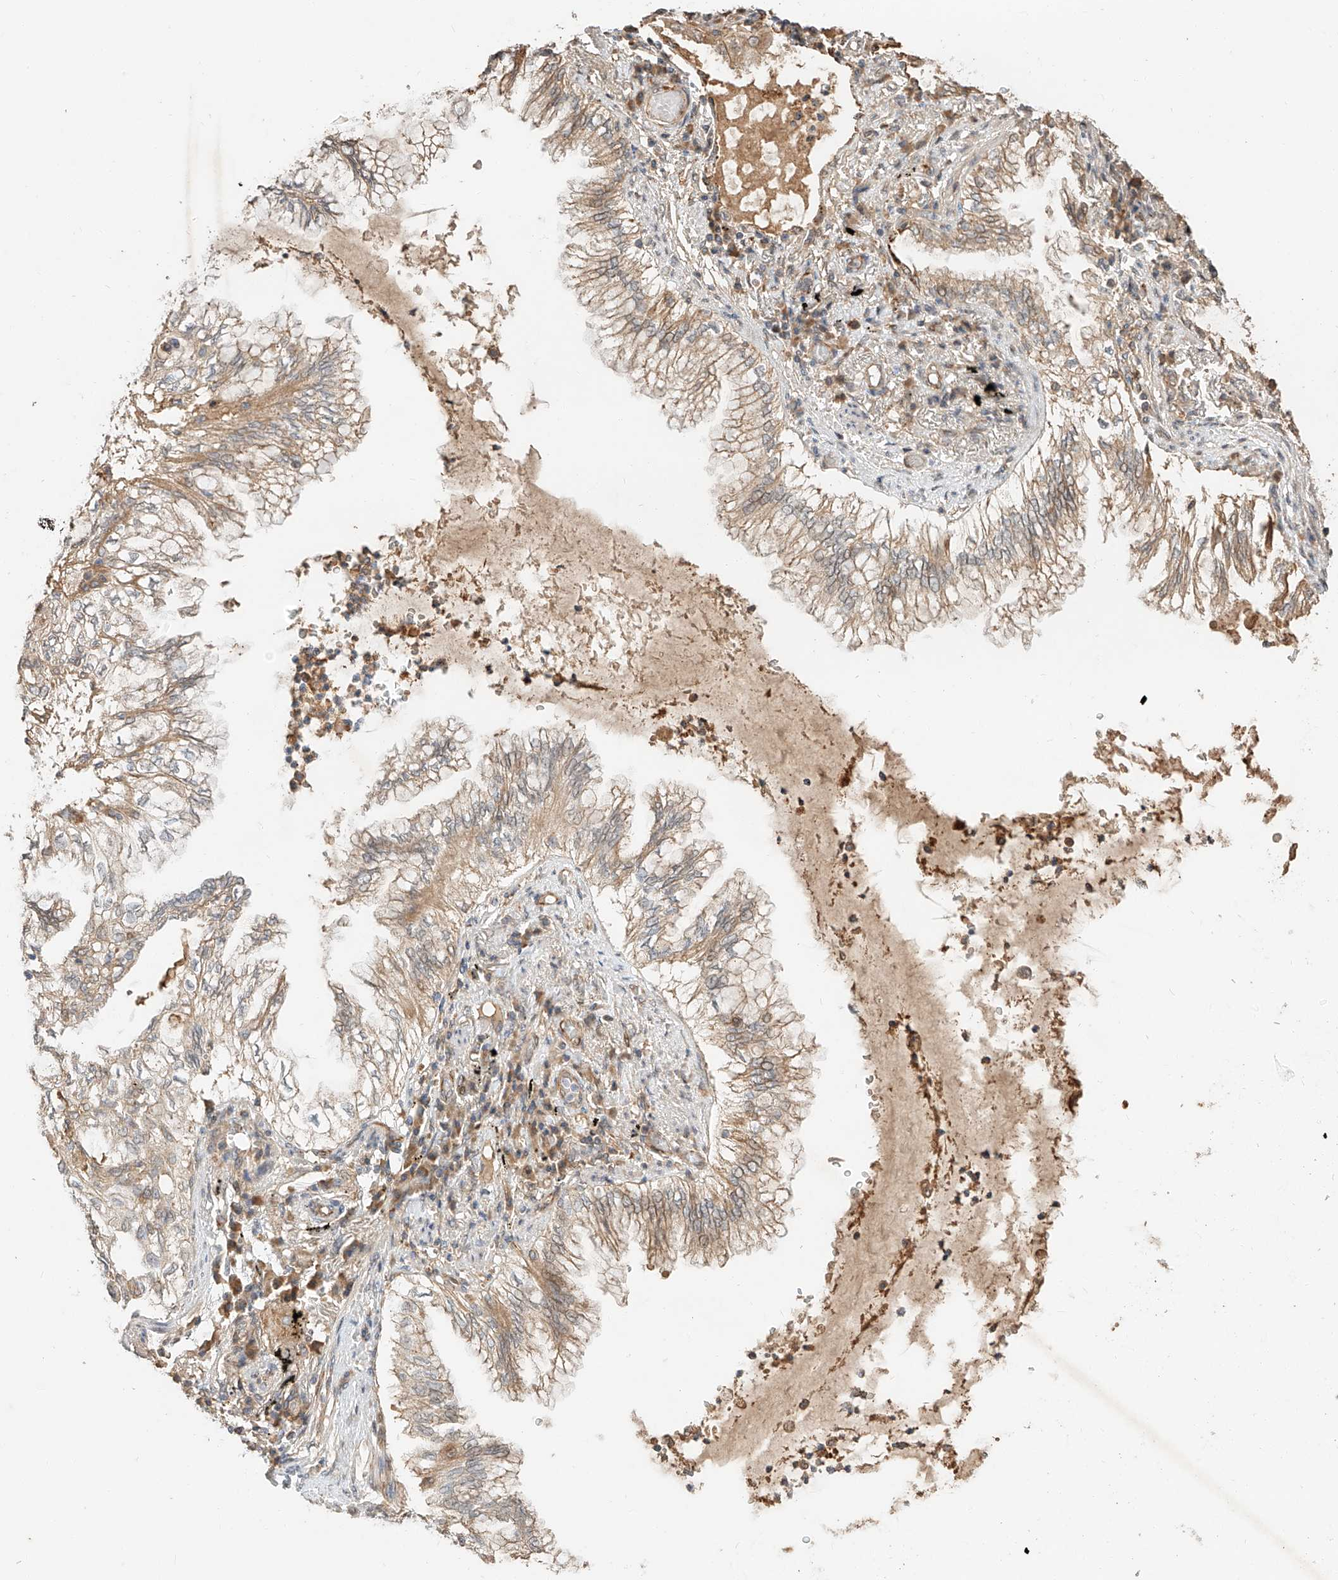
{"staining": {"intensity": "weak", "quantity": "25%-75%", "location": "cytoplasmic/membranous"}, "tissue": "lung cancer", "cell_type": "Tumor cells", "image_type": "cancer", "snomed": [{"axis": "morphology", "description": "Adenocarcinoma, NOS"}, {"axis": "topography", "description": "Lung"}], "caption": "Weak cytoplasmic/membranous expression for a protein is appreciated in approximately 25%-75% of tumor cells of adenocarcinoma (lung) using immunohistochemistry.", "gene": "SUSD6", "patient": {"sex": "female", "age": 70}}